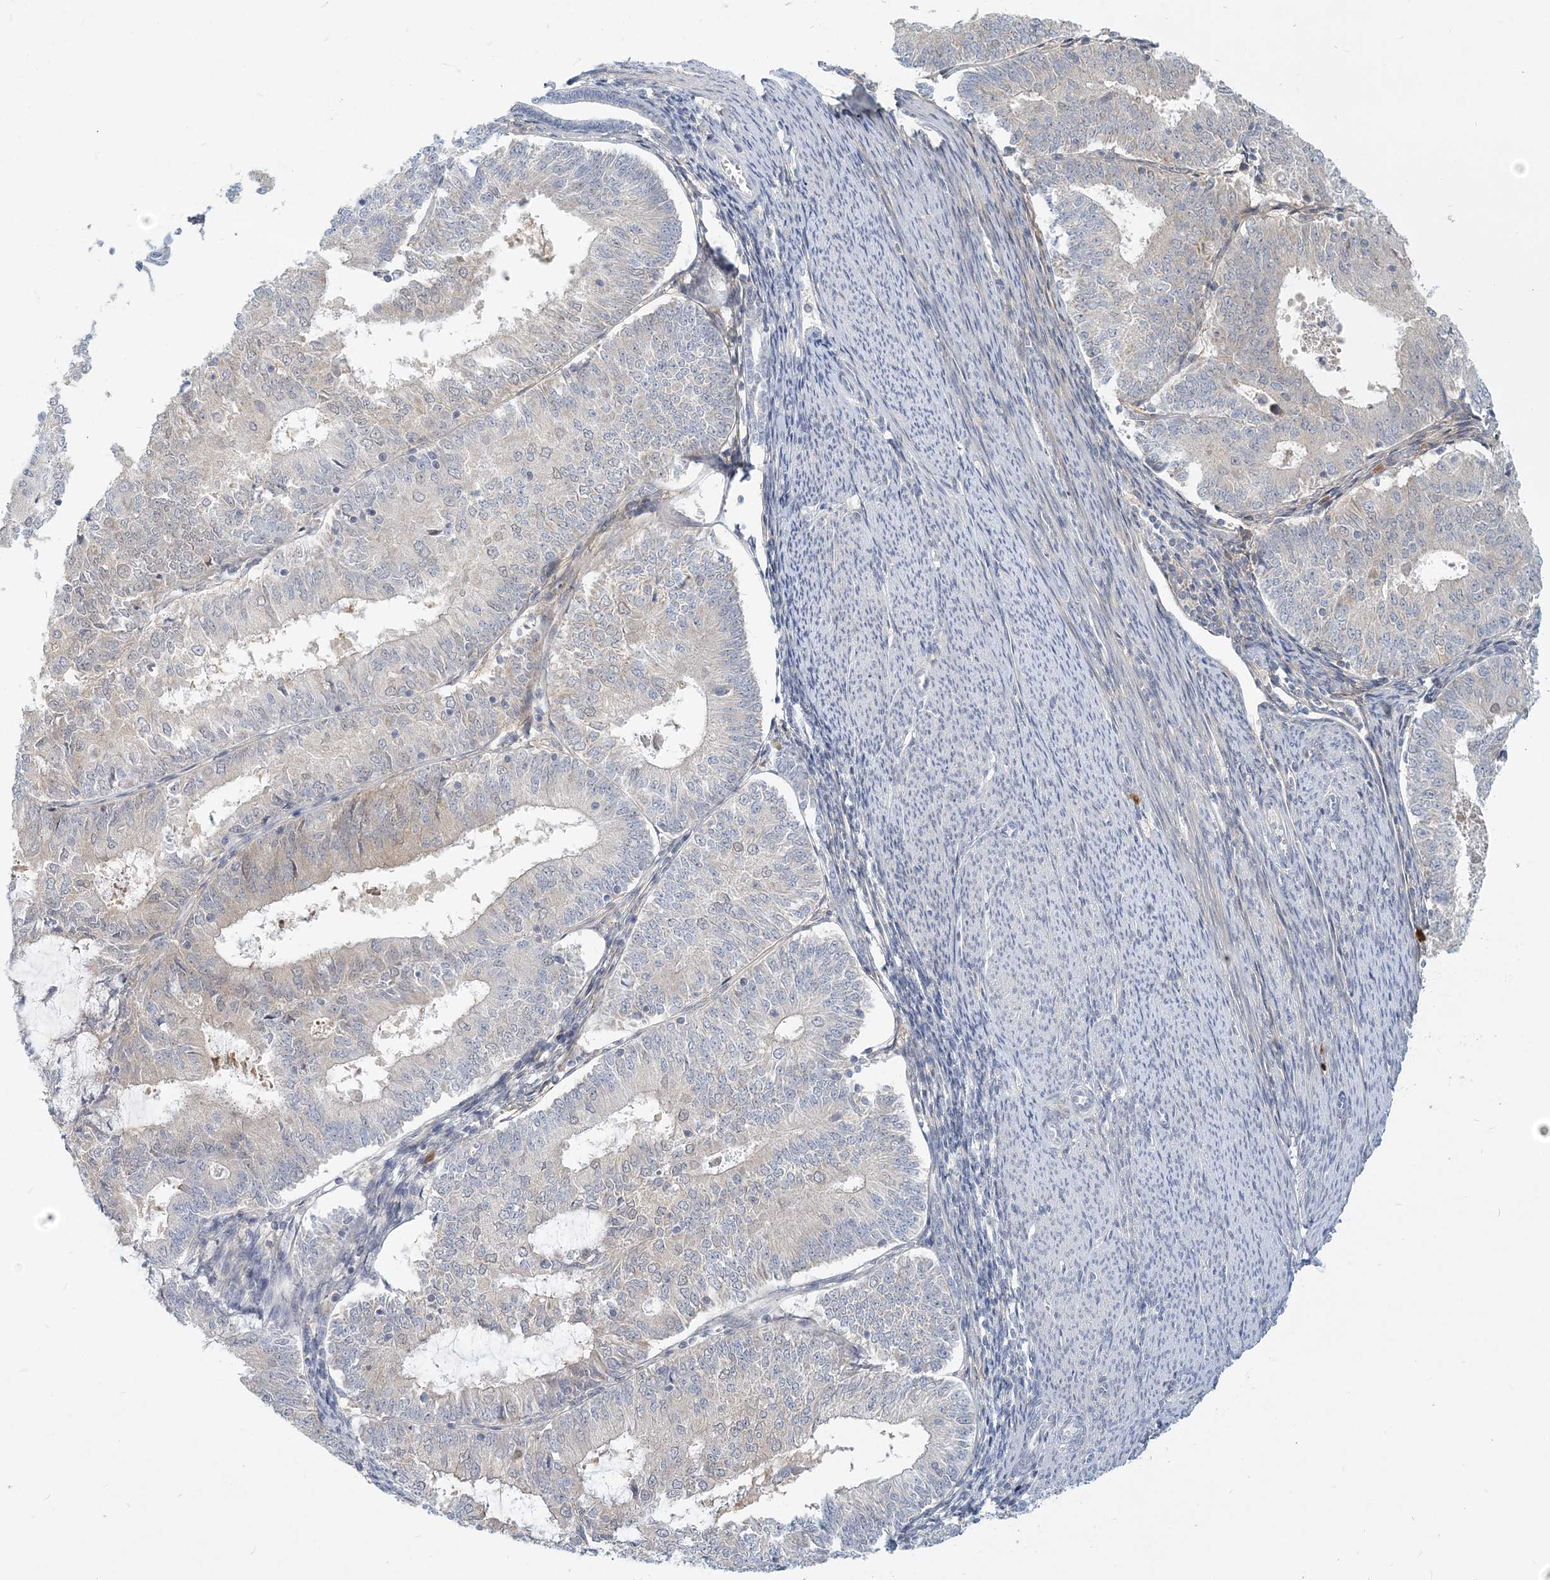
{"staining": {"intensity": "negative", "quantity": "none", "location": "none"}, "tissue": "endometrial cancer", "cell_type": "Tumor cells", "image_type": "cancer", "snomed": [{"axis": "morphology", "description": "Adenocarcinoma, NOS"}, {"axis": "topography", "description": "Endometrium"}], "caption": "The micrograph exhibits no staining of tumor cells in endometrial cancer (adenocarcinoma).", "gene": "GMPPA", "patient": {"sex": "female", "age": 57}}